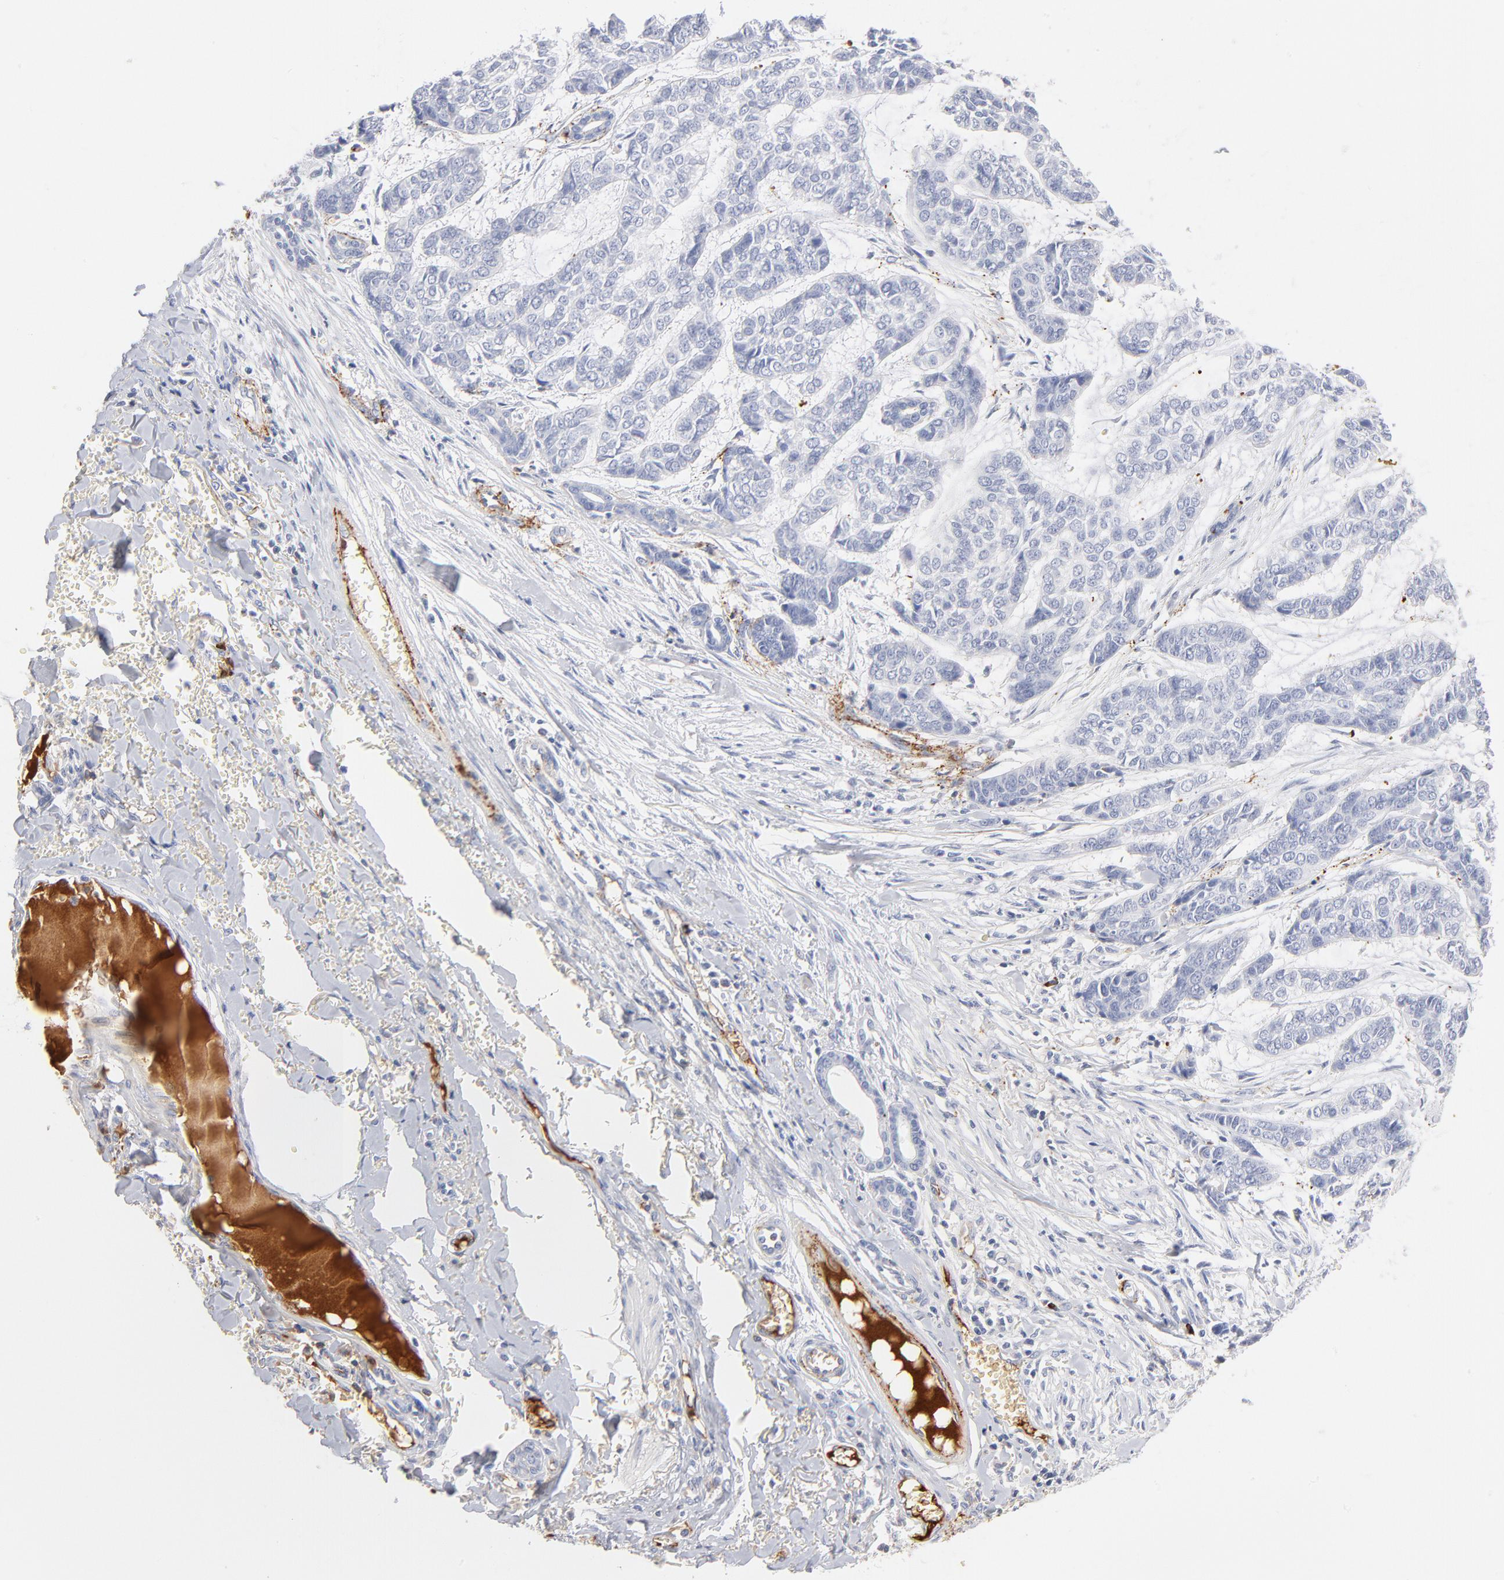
{"staining": {"intensity": "negative", "quantity": "none", "location": "none"}, "tissue": "skin cancer", "cell_type": "Tumor cells", "image_type": "cancer", "snomed": [{"axis": "morphology", "description": "Basal cell carcinoma"}, {"axis": "topography", "description": "Skin"}], "caption": "Tumor cells are negative for protein expression in human skin cancer.", "gene": "PLAT", "patient": {"sex": "female", "age": 64}}